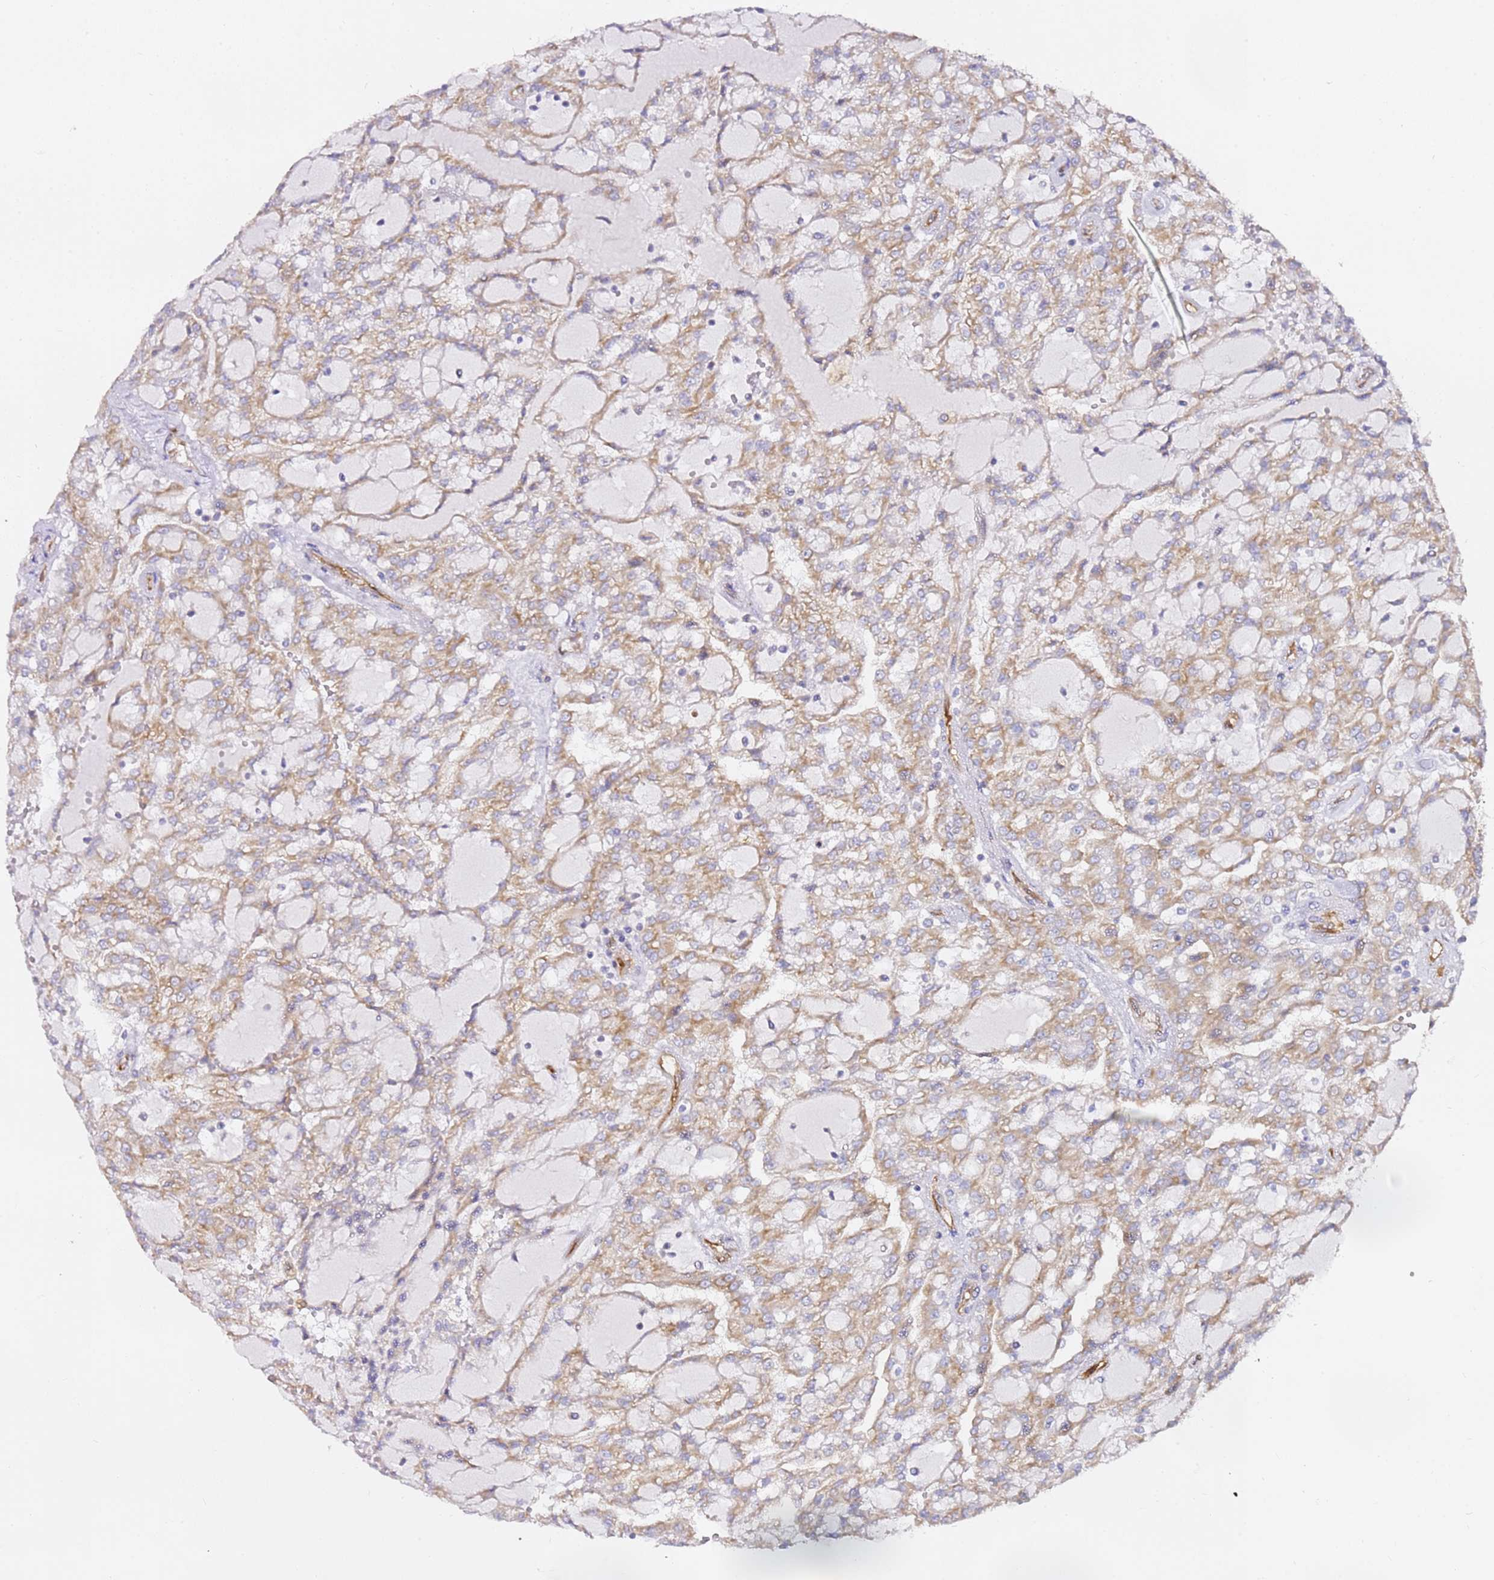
{"staining": {"intensity": "weak", "quantity": "25%-75%", "location": "cytoplasmic/membranous"}, "tissue": "renal cancer", "cell_type": "Tumor cells", "image_type": "cancer", "snomed": [{"axis": "morphology", "description": "Adenocarcinoma, NOS"}, {"axis": "topography", "description": "Kidney"}], "caption": "Immunohistochemistry micrograph of renal adenocarcinoma stained for a protein (brown), which shows low levels of weak cytoplasmic/membranous staining in about 25%-75% of tumor cells.", "gene": "KIF7", "patient": {"sex": "male", "age": 63}}